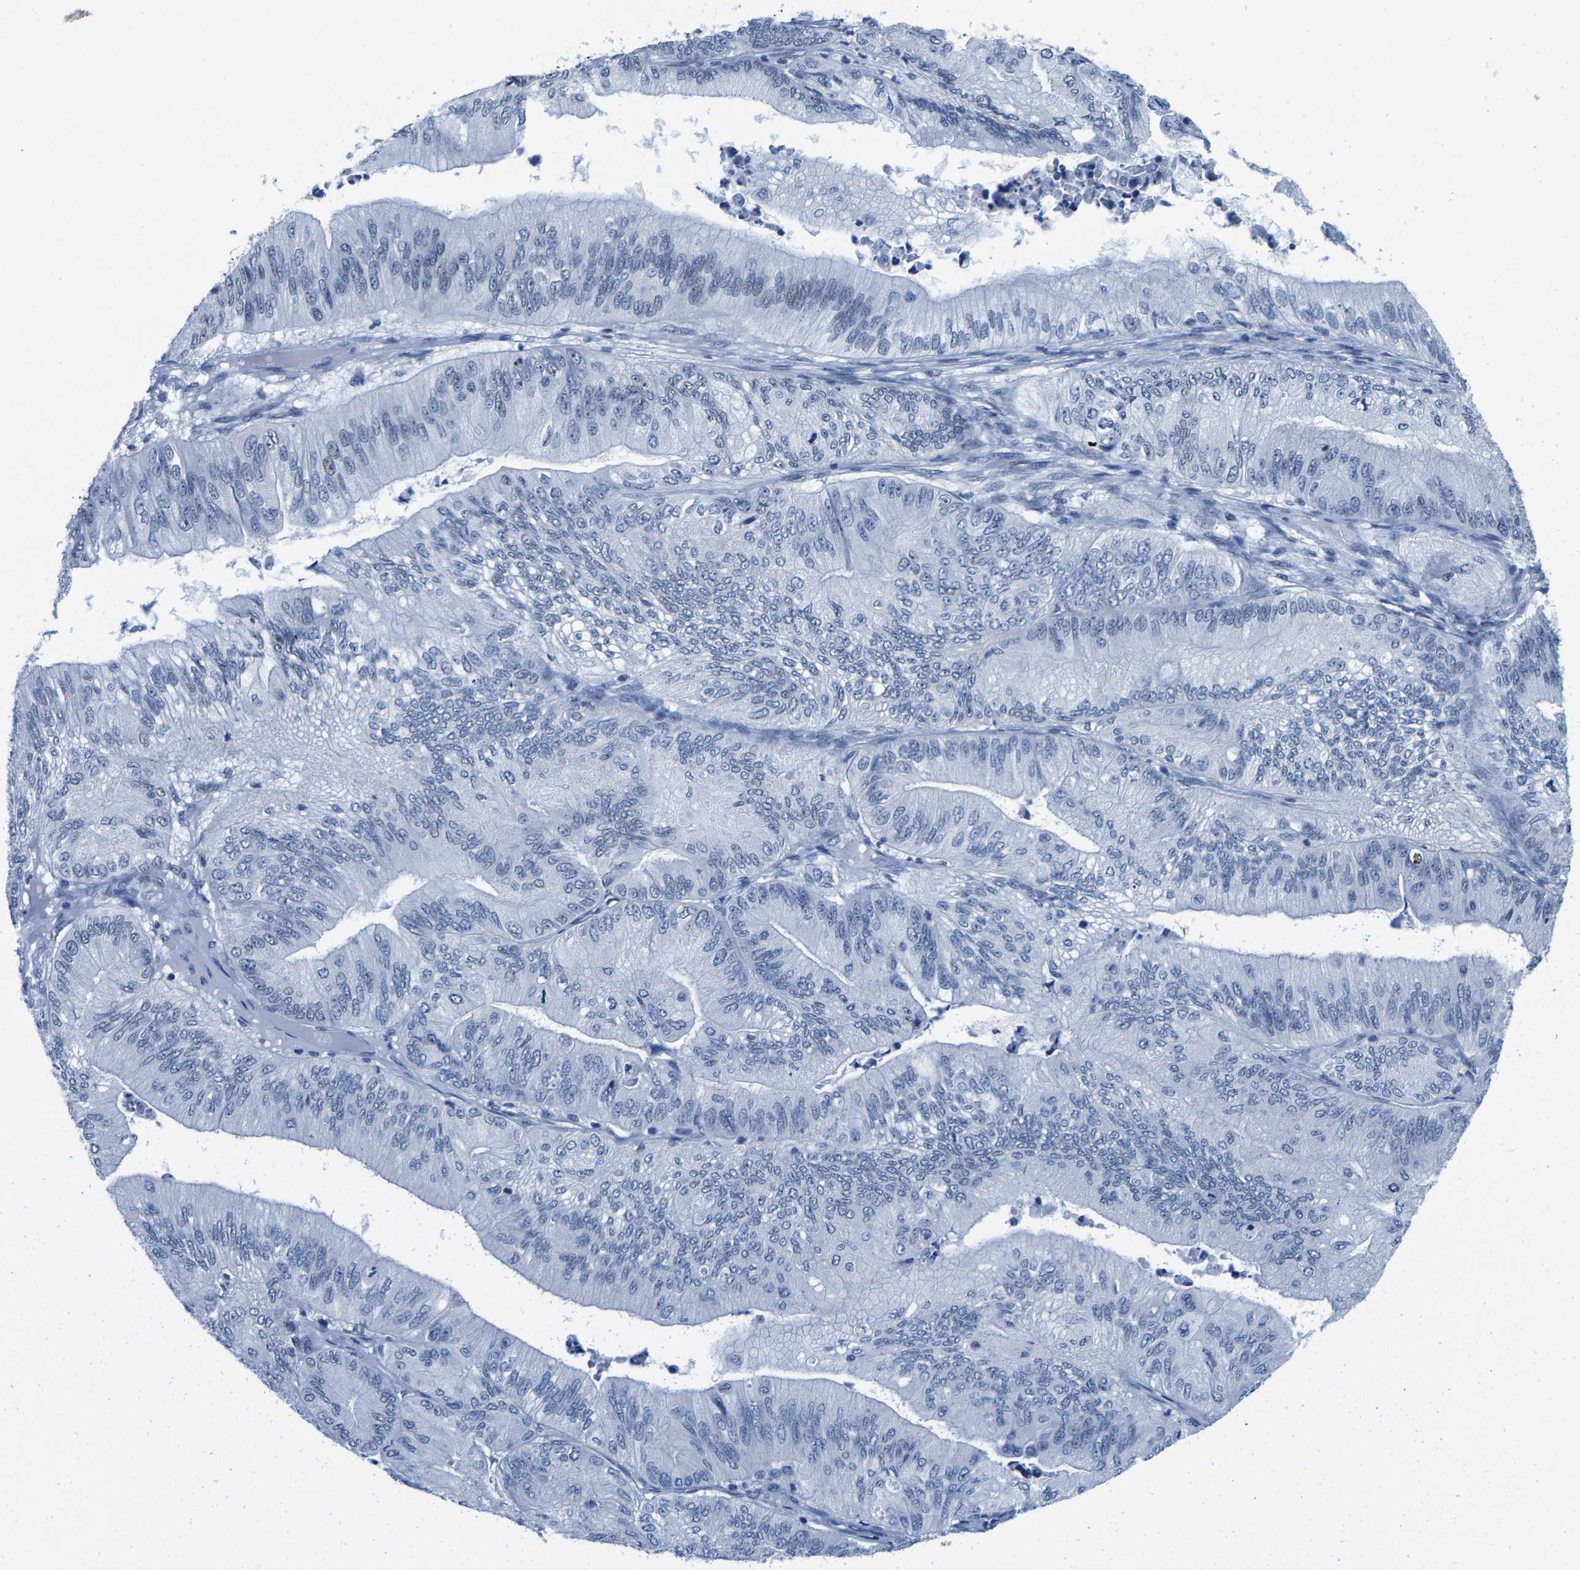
{"staining": {"intensity": "negative", "quantity": "none", "location": "none"}, "tissue": "ovarian cancer", "cell_type": "Tumor cells", "image_type": "cancer", "snomed": [{"axis": "morphology", "description": "Cystadenocarcinoma, mucinous, NOS"}, {"axis": "topography", "description": "Ovary"}], "caption": "The IHC micrograph has no significant staining in tumor cells of ovarian cancer tissue.", "gene": "SETD1B", "patient": {"sex": "female", "age": 61}}